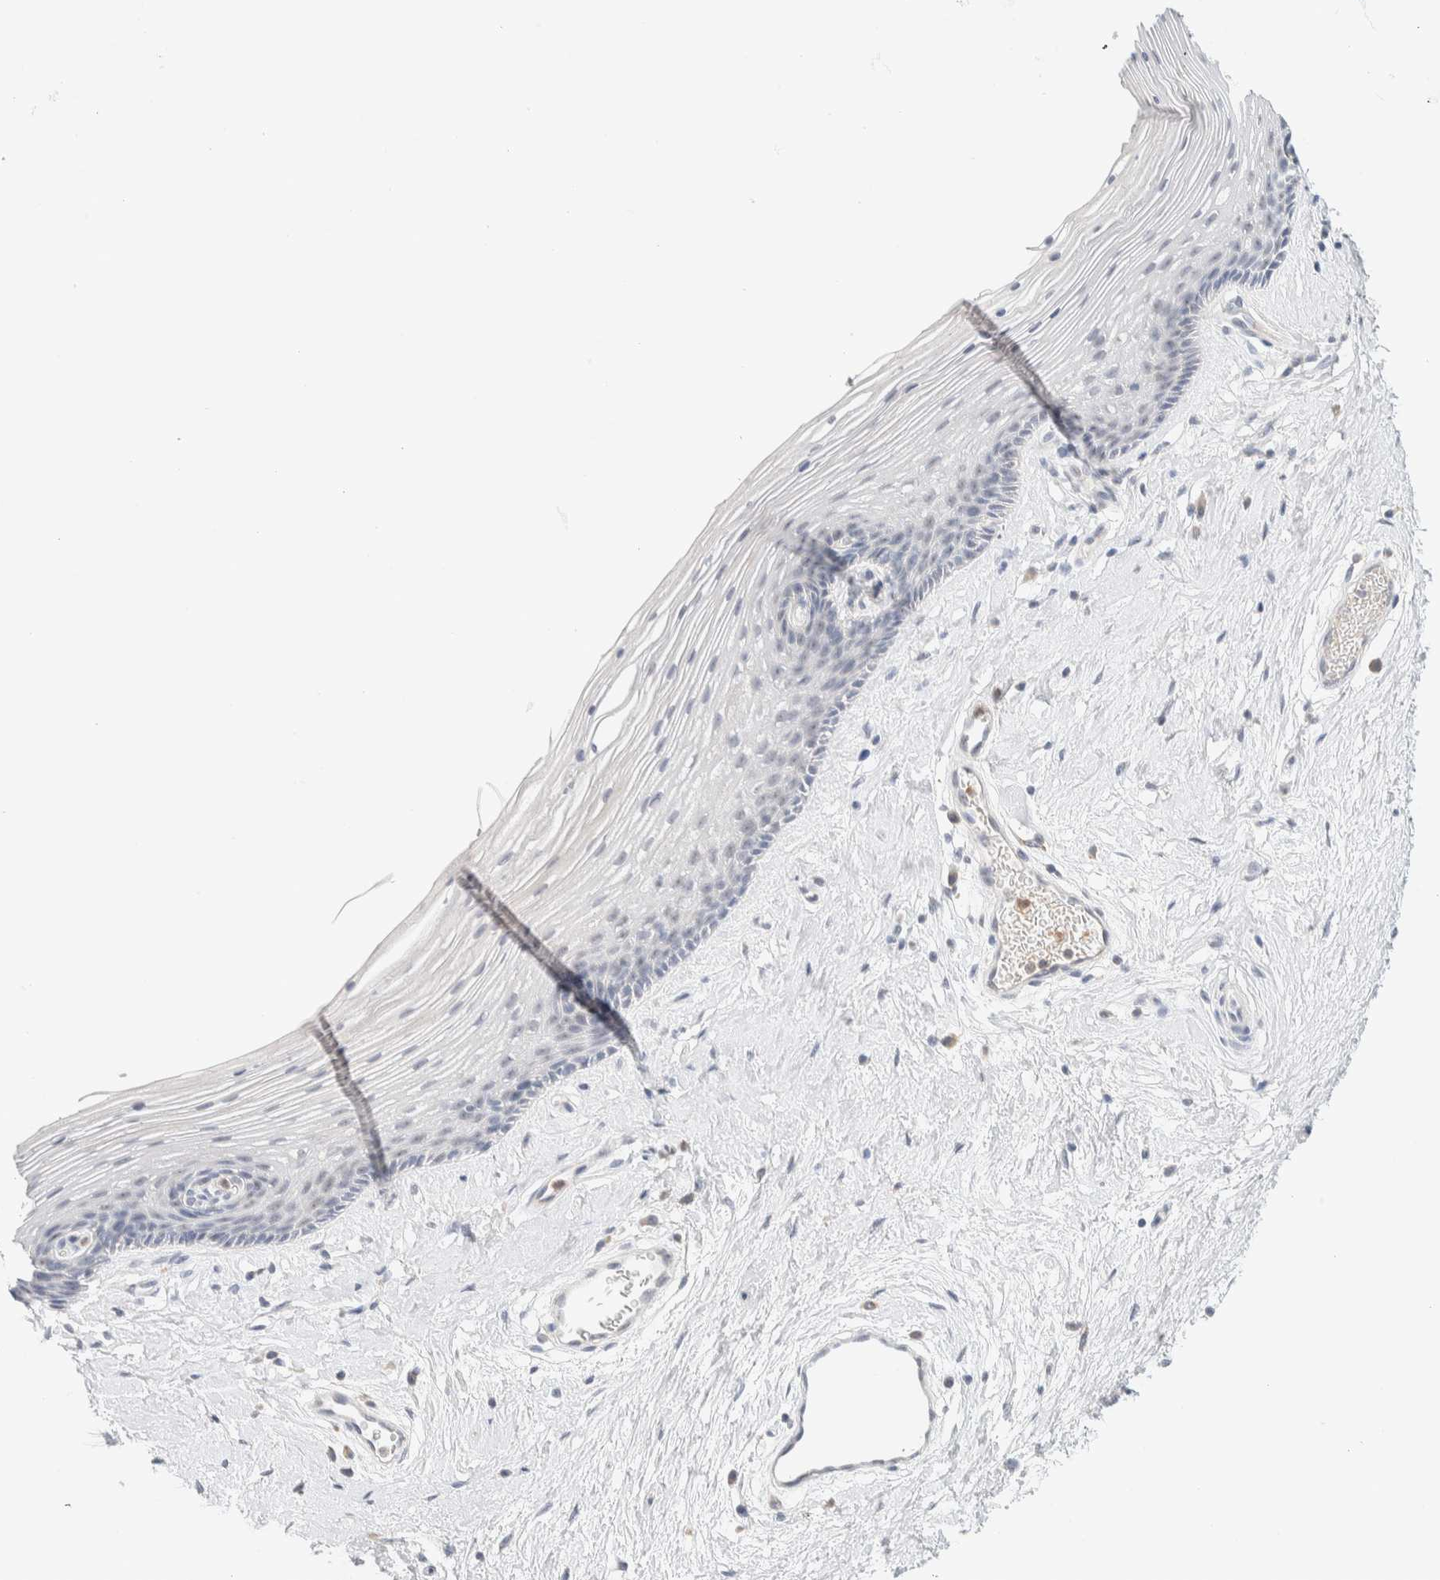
{"staining": {"intensity": "negative", "quantity": "none", "location": "none"}, "tissue": "vagina", "cell_type": "Squamous epithelial cells", "image_type": "normal", "snomed": [{"axis": "morphology", "description": "Normal tissue, NOS"}, {"axis": "topography", "description": "Vagina"}], "caption": "A high-resolution micrograph shows immunohistochemistry staining of normal vagina, which reveals no significant positivity in squamous epithelial cells. The staining was performed using DAB (3,3'-diaminobenzidine) to visualize the protein expression in brown, while the nuclei were stained in blue with hematoxylin (Magnification: 20x).", "gene": "HDHD3", "patient": {"sex": "female", "age": 46}}